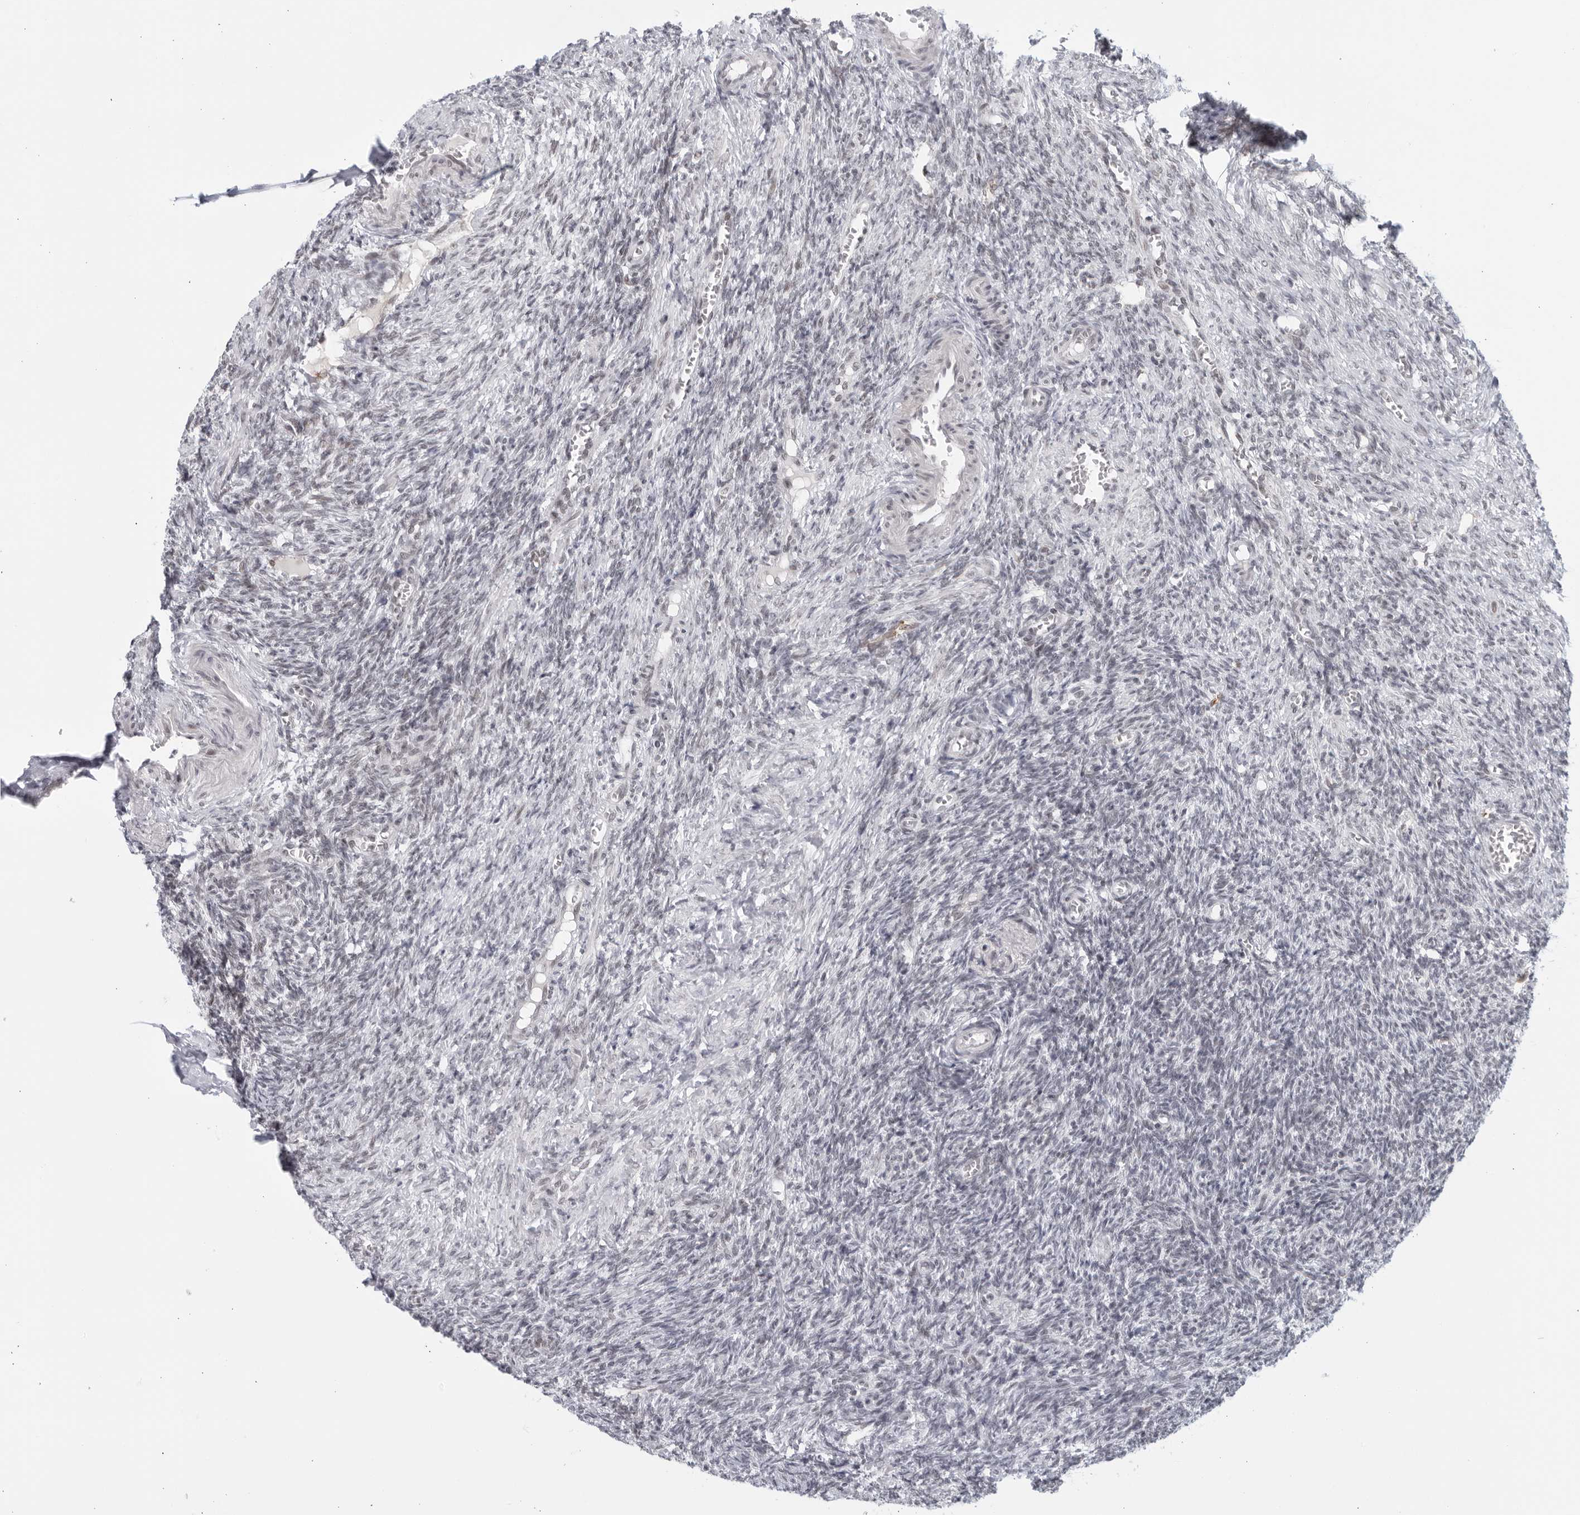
{"staining": {"intensity": "negative", "quantity": "none", "location": "none"}, "tissue": "ovary", "cell_type": "Ovarian stroma cells", "image_type": "normal", "snomed": [{"axis": "morphology", "description": "Normal tissue, NOS"}, {"axis": "topography", "description": "Ovary"}], "caption": "DAB (3,3'-diaminobenzidine) immunohistochemical staining of unremarkable ovary reveals no significant positivity in ovarian stroma cells.", "gene": "RAB11FIP3", "patient": {"sex": "female", "age": 27}}